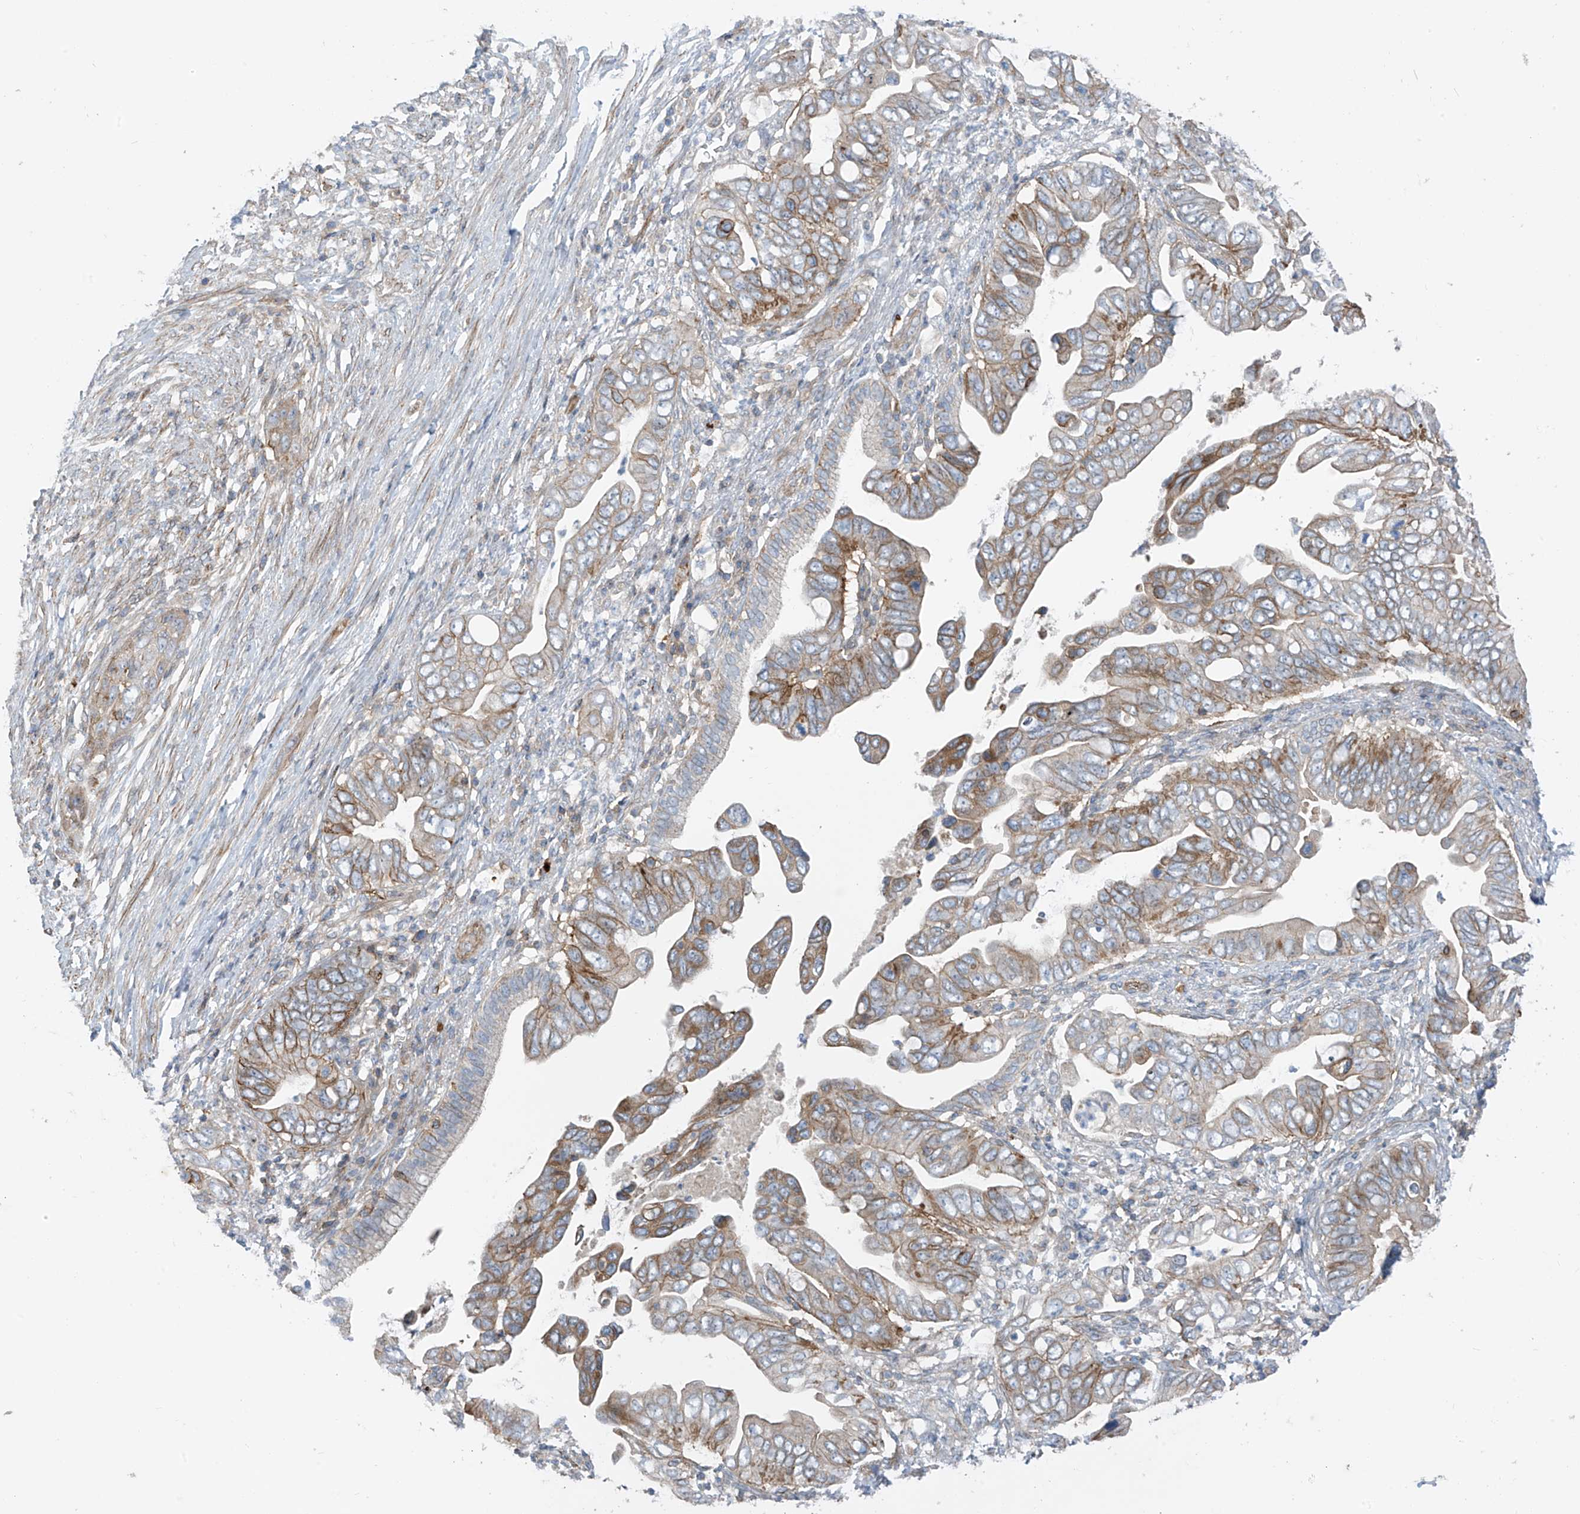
{"staining": {"intensity": "moderate", "quantity": "25%-75%", "location": "cytoplasmic/membranous"}, "tissue": "pancreatic cancer", "cell_type": "Tumor cells", "image_type": "cancer", "snomed": [{"axis": "morphology", "description": "Adenocarcinoma, NOS"}, {"axis": "topography", "description": "Pancreas"}], "caption": "An image of pancreatic cancer (adenocarcinoma) stained for a protein demonstrates moderate cytoplasmic/membranous brown staining in tumor cells.", "gene": "SLC1A5", "patient": {"sex": "male", "age": 75}}